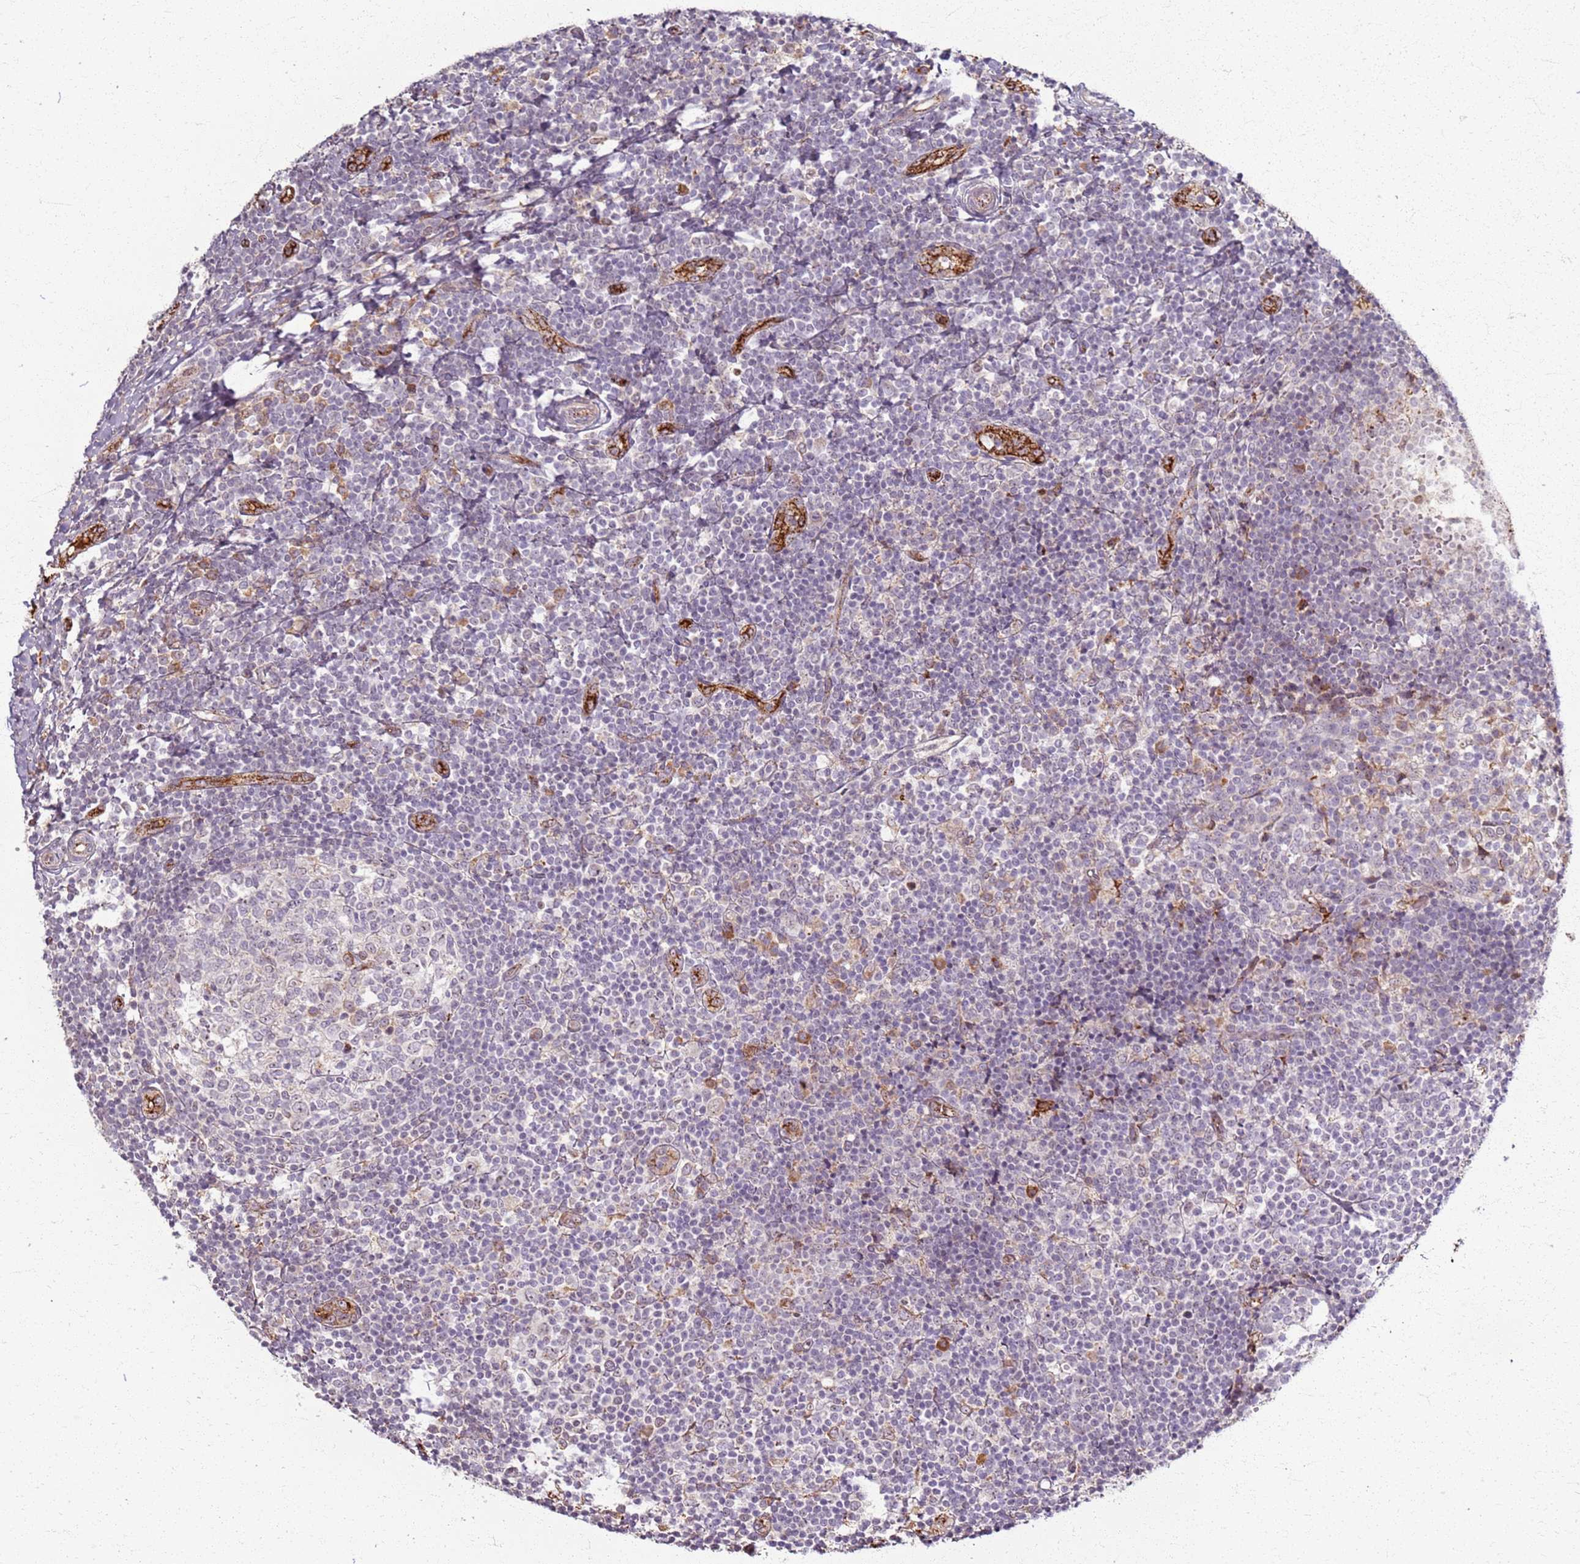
{"staining": {"intensity": "negative", "quantity": "none", "location": "none"}, "tissue": "tonsil", "cell_type": "Germinal center cells", "image_type": "normal", "snomed": [{"axis": "morphology", "description": "Normal tissue, NOS"}, {"axis": "topography", "description": "Tonsil"}], "caption": "This is an immunohistochemistry (IHC) image of unremarkable tonsil. There is no staining in germinal center cells.", "gene": "KRI1", "patient": {"sex": "female", "age": 19}}